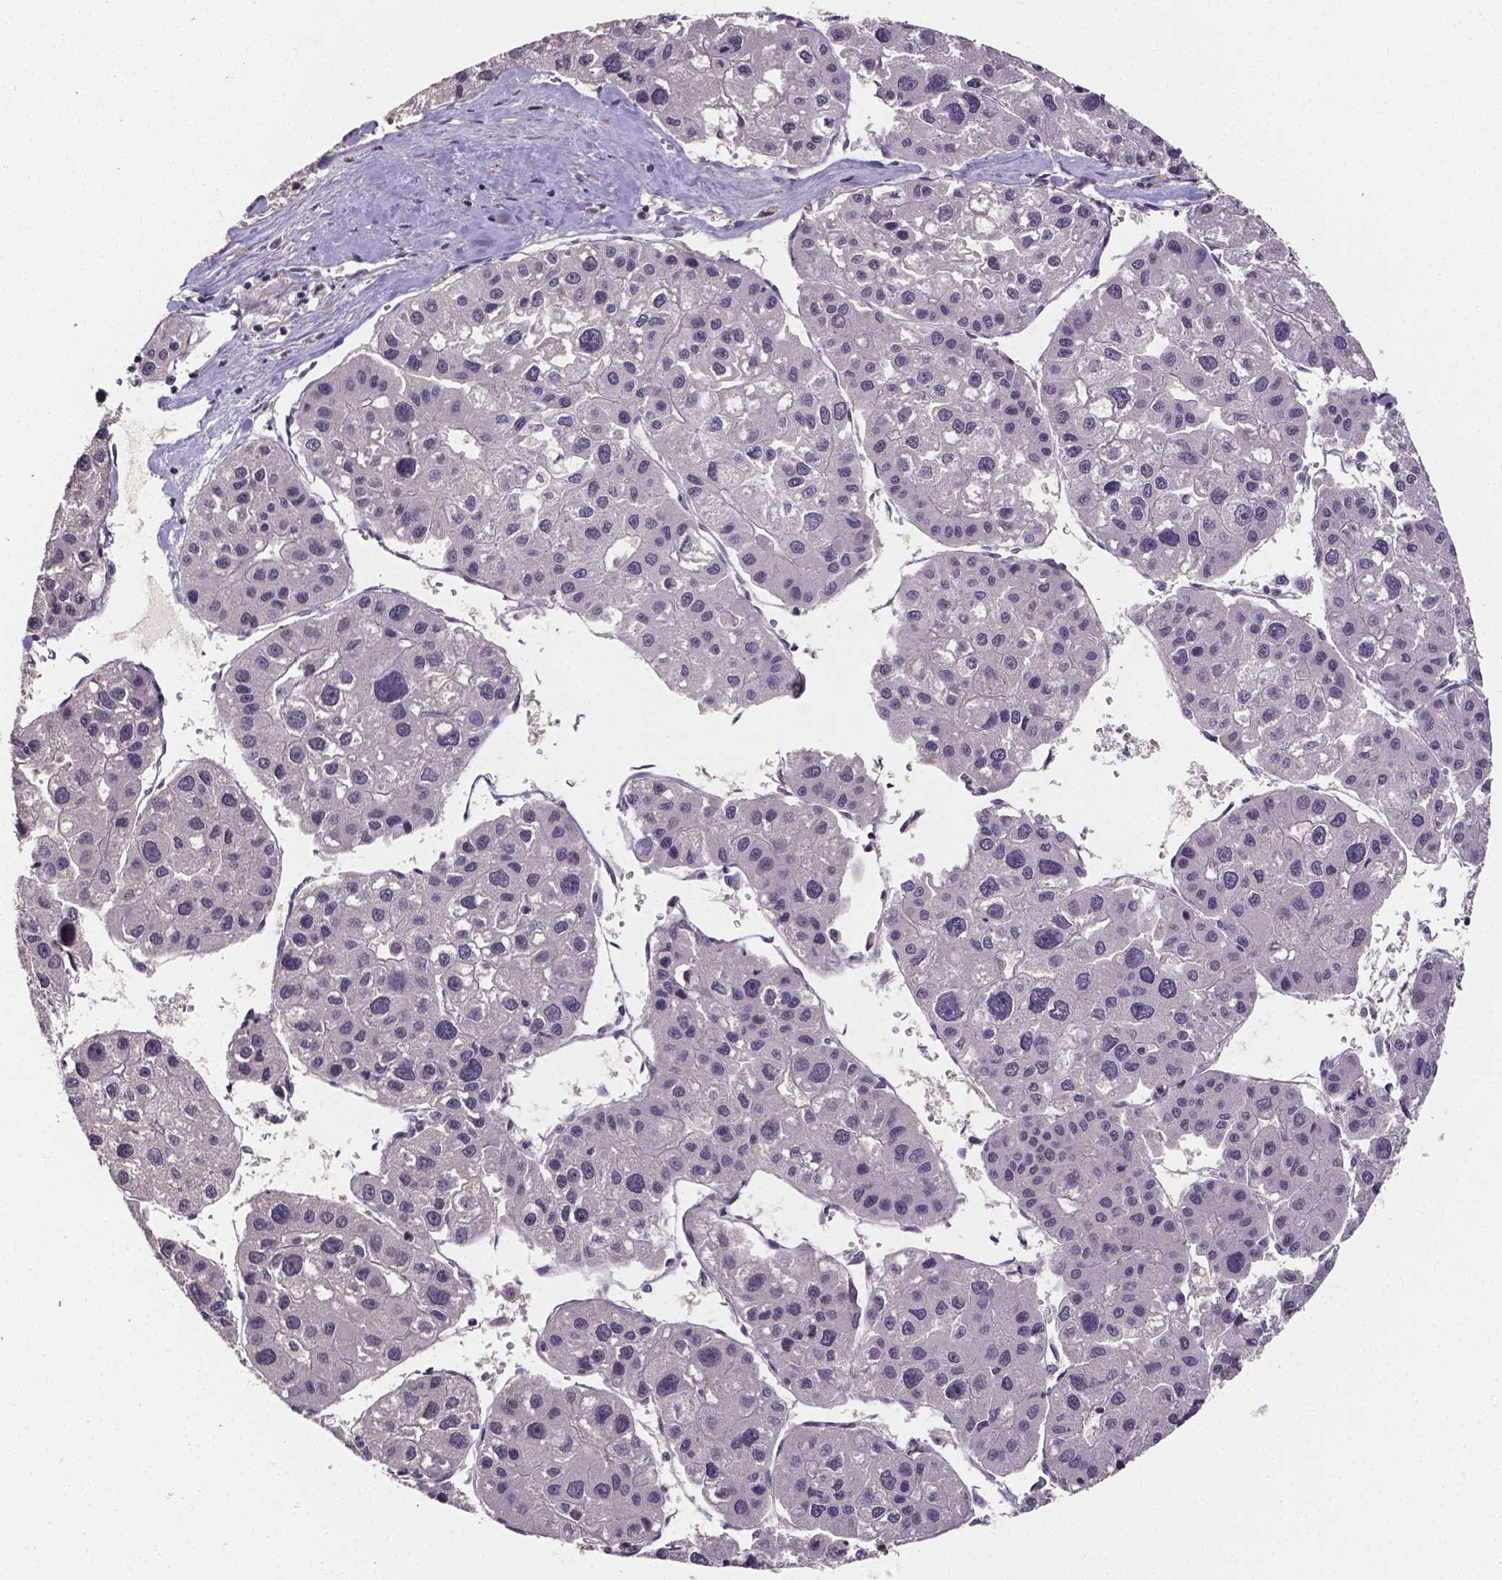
{"staining": {"intensity": "negative", "quantity": "none", "location": "none"}, "tissue": "liver cancer", "cell_type": "Tumor cells", "image_type": "cancer", "snomed": [{"axis": "morphology", "description": "Carcinoma, Hepatocellular, NOS"}, {"axis": "topography", "description": "Liver"}], "caption": "High power microscopy histopathology image of an IHC histopathology image of liver hepatocellular carcinoma, revealing no significant staining in tumor cells. Brightfield microscopy of immunohistochemistry stained with DAB (3,3'-diaminobenzidine) (brown) and hematoxylin (blue), captured at high magnification.", "gene": "NRGN", "patient": {"sex": "male", "age": 73}}